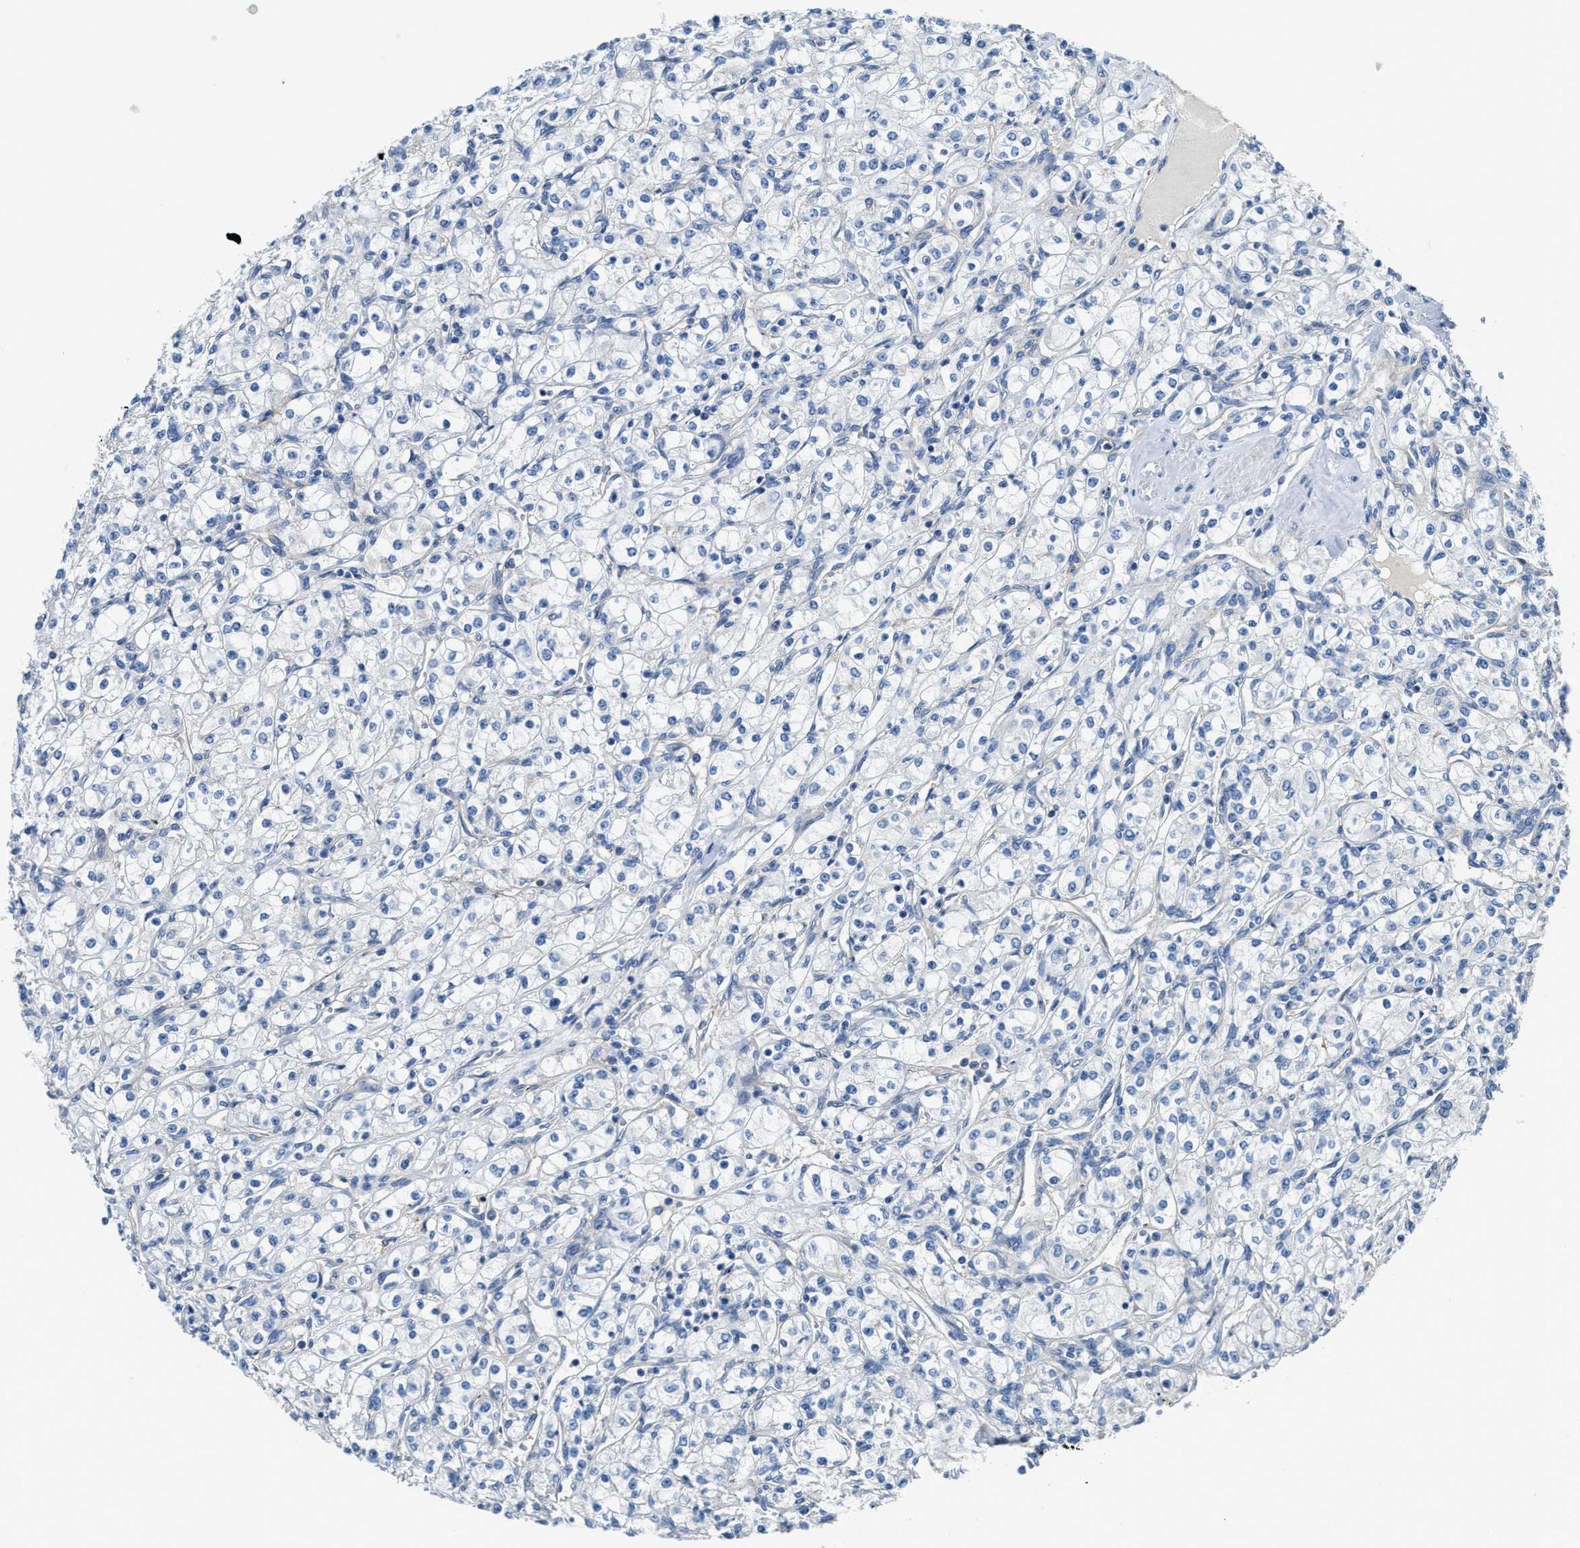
{"staining": {"intensity": "negative", "quantity": "none", "location": "none"}, "tissue": "renal cancer", "cell_type": "Tumor cells", "image_type": "cancer", "snomed": [{"axis": "morphology", "description": "Adenocarcinoma, NOS"}, {"axis": "topography", "description": "Kidney"}], "caption": "High power microscopy histopathology image of an immunohistochemistry (IHC) image of adenocarcinoma (renal), revealing no significant expression in tumor cells.", "gene": "NSUN7", "patient": {"sex": "male", "age": 77}}